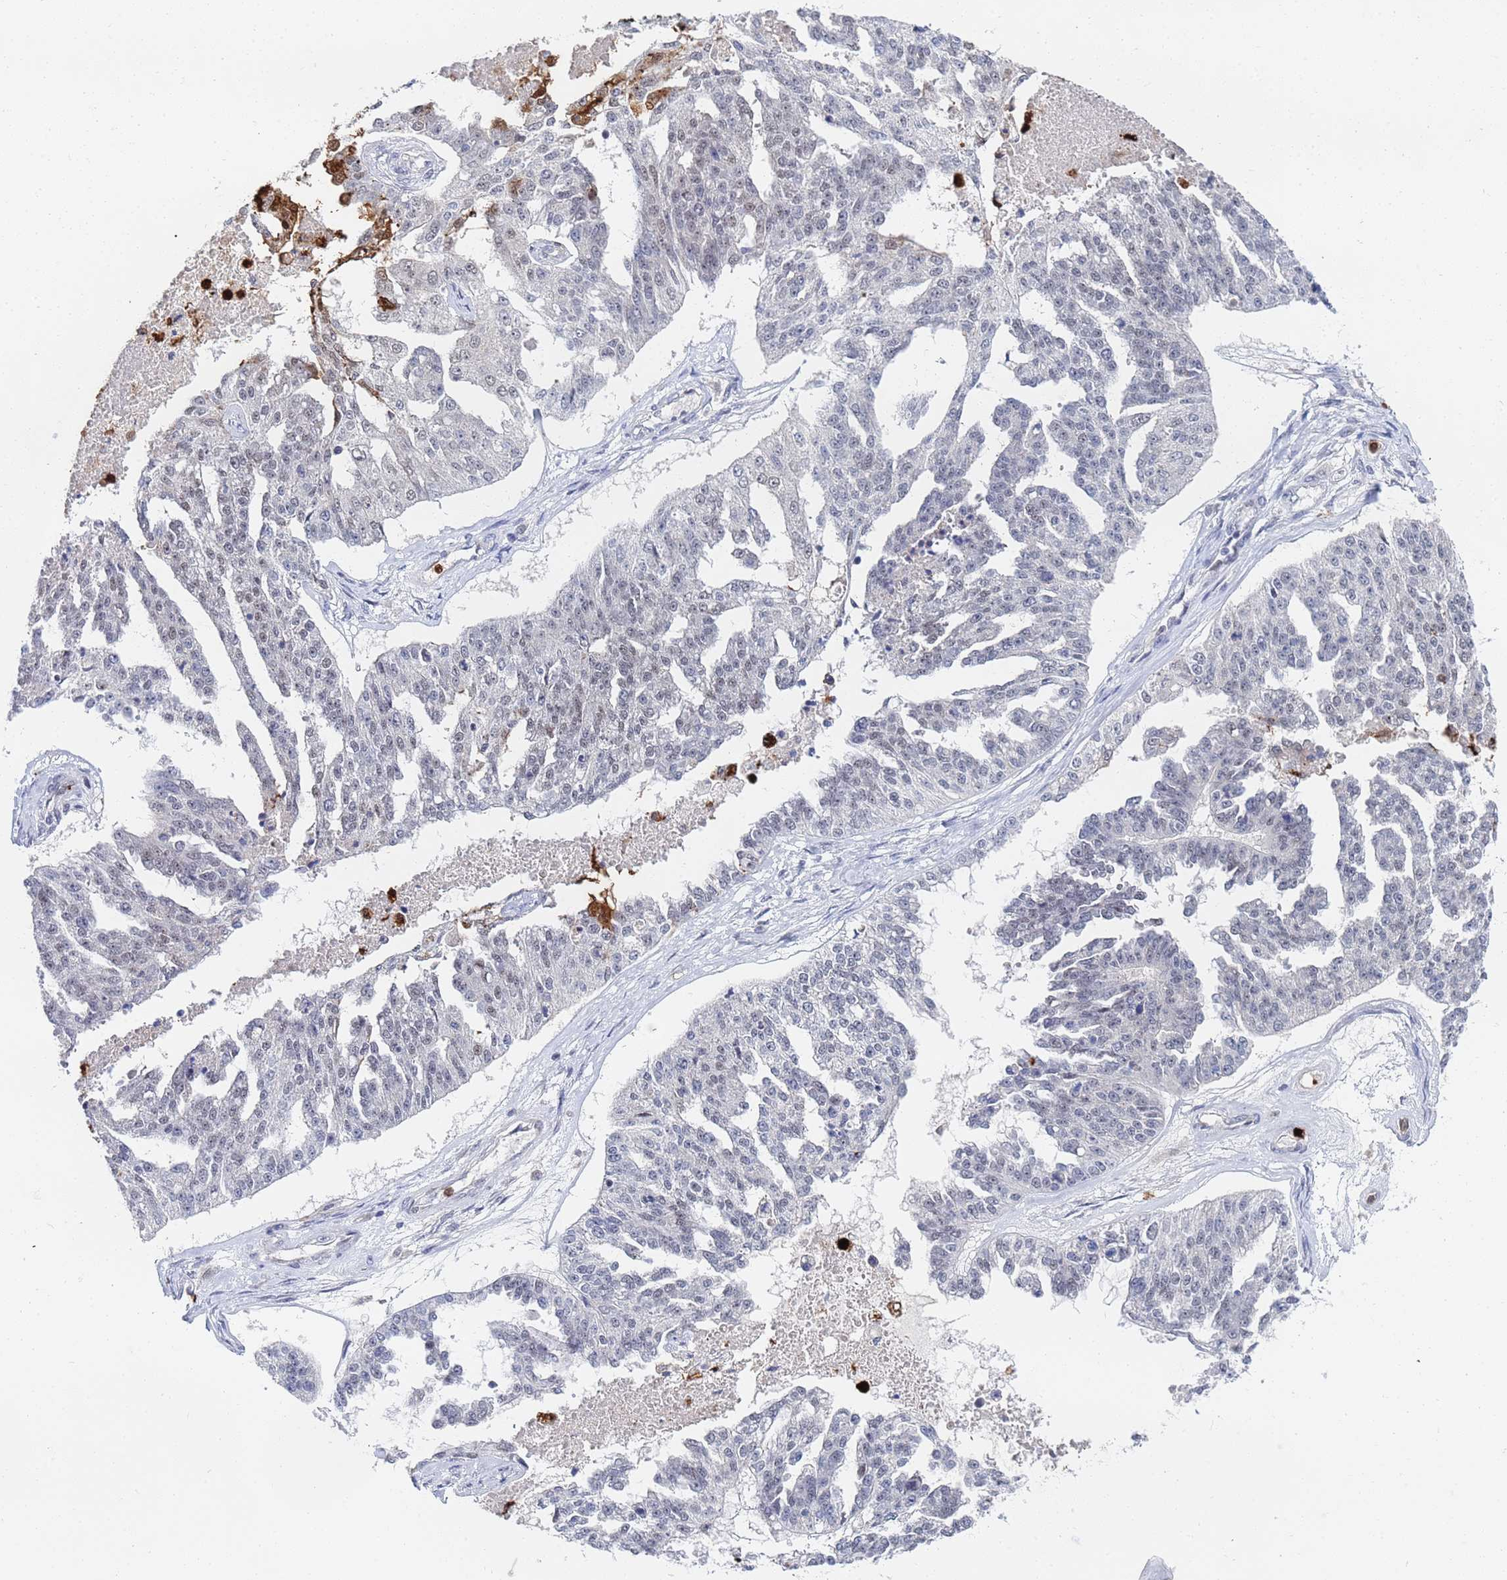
{"staining": {"intensity": "negative", "quantity": "none", "location": "none"}, "tissue": "ovarian cancer", "cell_type": "Tumor cells", "image_type": "cancer", "snomed": [{"axis": "morphology", "description": "Cystadenocarcinoma, serous, NOS"}, {"axis": "topography", "description": "Ovary"}], "caption": "This is an IHC micrograph of human ovarian serous cystadenocarcinoma. There is no staining in tumor cells.", "gene": "MTCL1", "patient": {"sex": "female", "age": 58}}